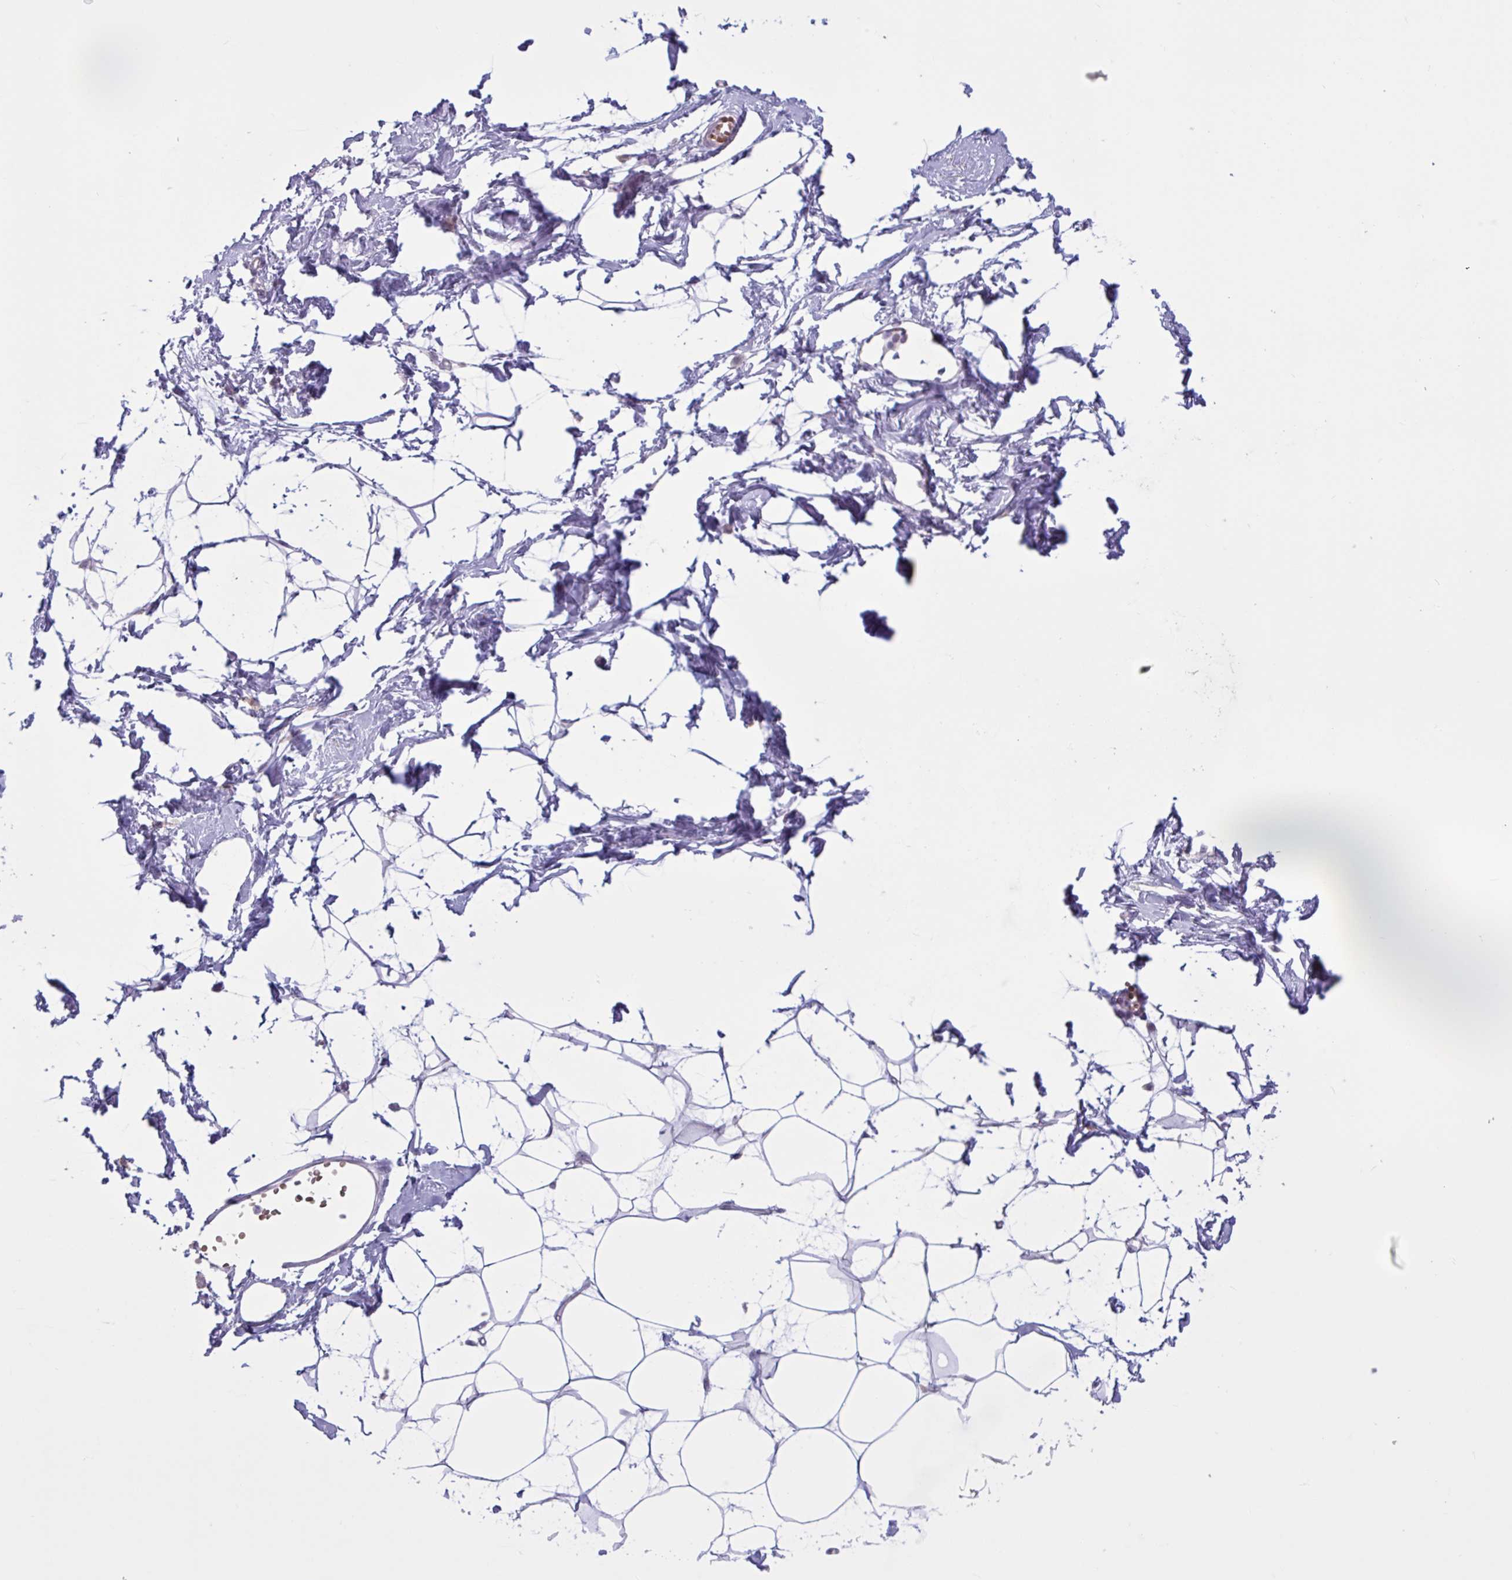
{"staining": {"intensity": "negative", "quantity": "none", "location": "none"}, "tissue": "breast", "cell_type": "Adipocytes", "image_type": "normal", "snomed": [{"axis": "morphology", "description": "Normal tissue, NOS"}, {"axis": "topography", "description": "Breast"}], "caption": "The IHC histopathology image has no significant positivity in adipocytes of breast. (Brightfield microscopy of DAB (3,3'-diaminobenzidine) IHC at high magnification).", "gene": "ENSG00000281613", "patient": {"sex": "female", "age": 45}}